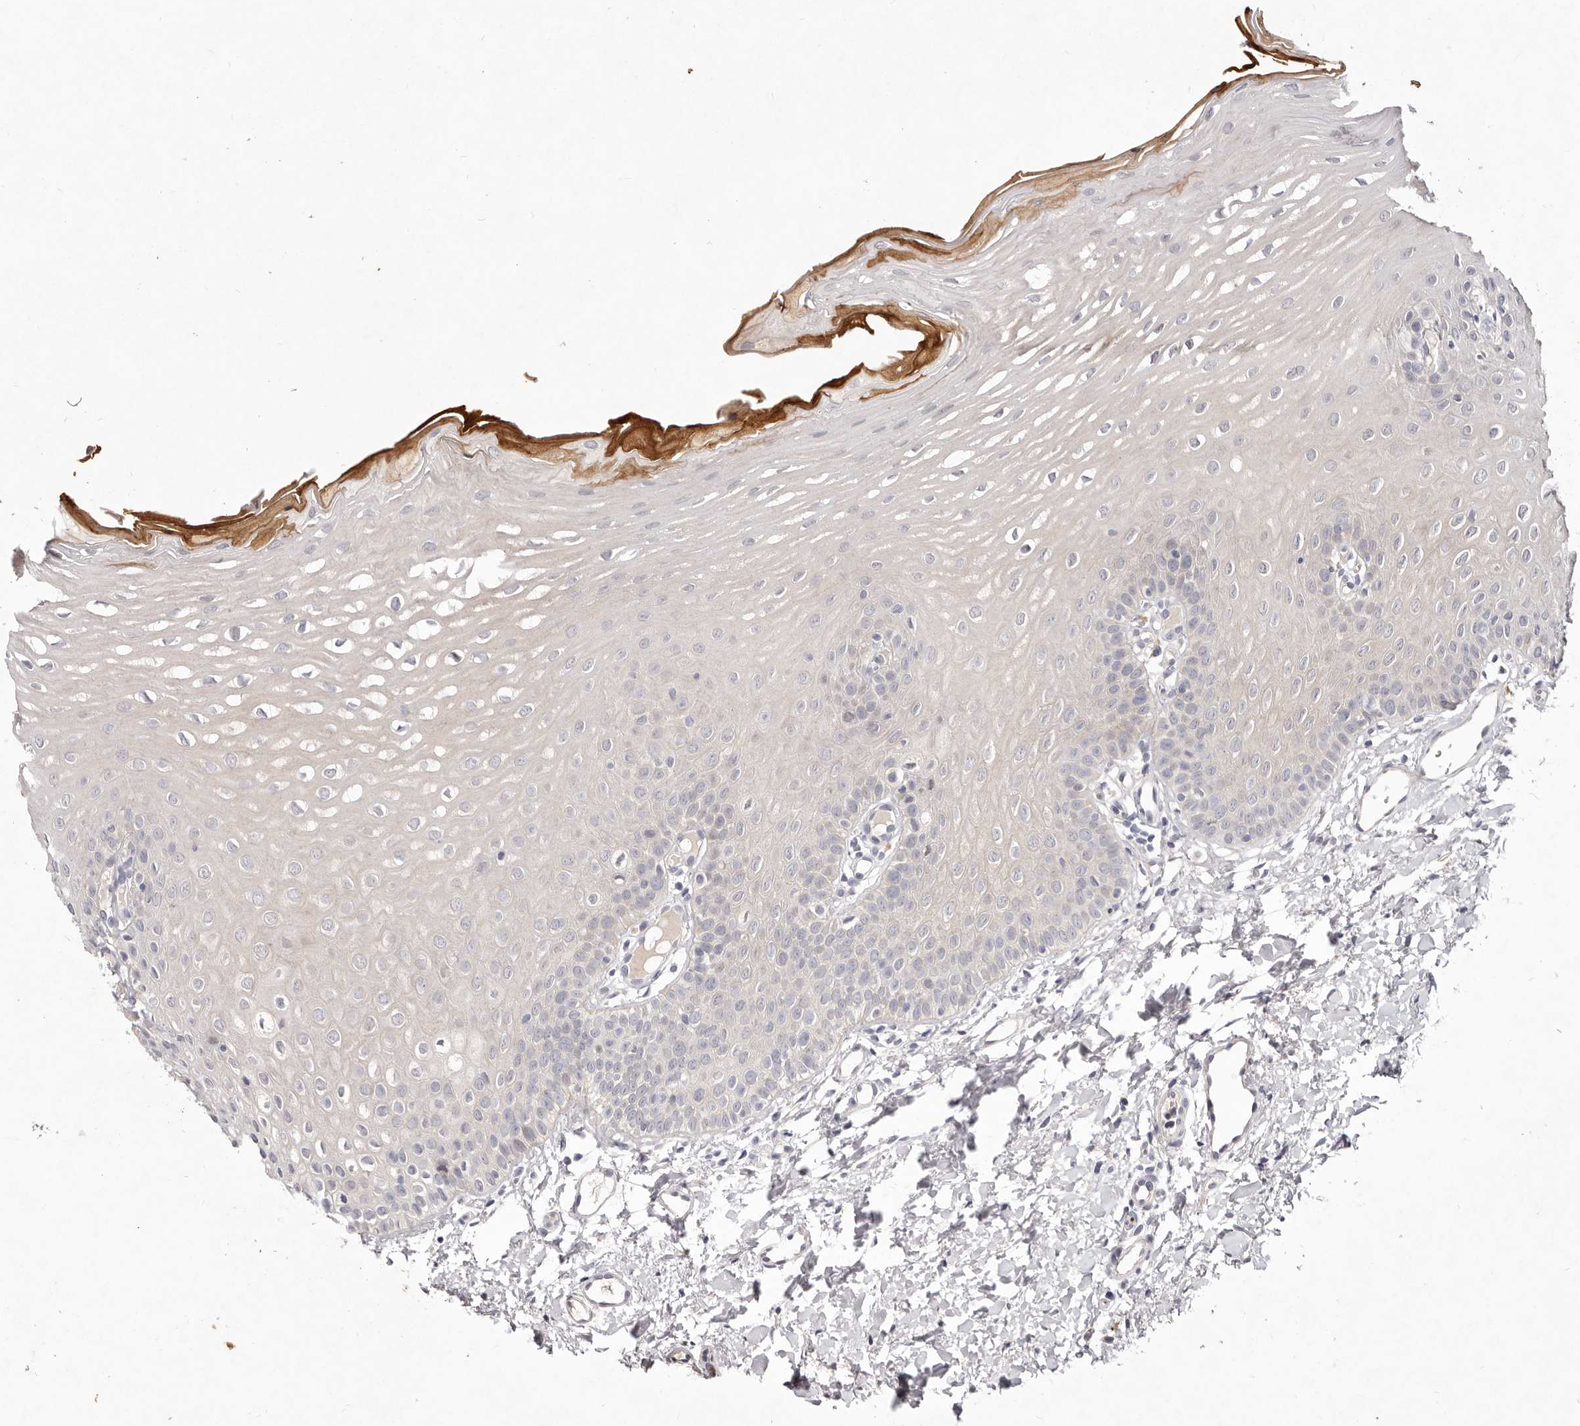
{"staining": {"intensity": "moderate", "quantity": "<25%", "location": "cytoplasmic/membranous"}, "tissue": "oral mucosa", "cell_type": "Squamous epithelial cells", "image_type": "normal", "snomed": [{"axis": "morphology", "description": "Normal tissue, NOS"}, {"axis": "topography", "description": "Oral tissue"}], "caption": "This is an image of immunohistochemistry staining of unremarkable oral mucosa, which shows moderate staining in the cytoplasmic/membranous of squamous epithelial cells.", "gene": "GARNL3", "patient": {"sex": "female", "age": 39}}